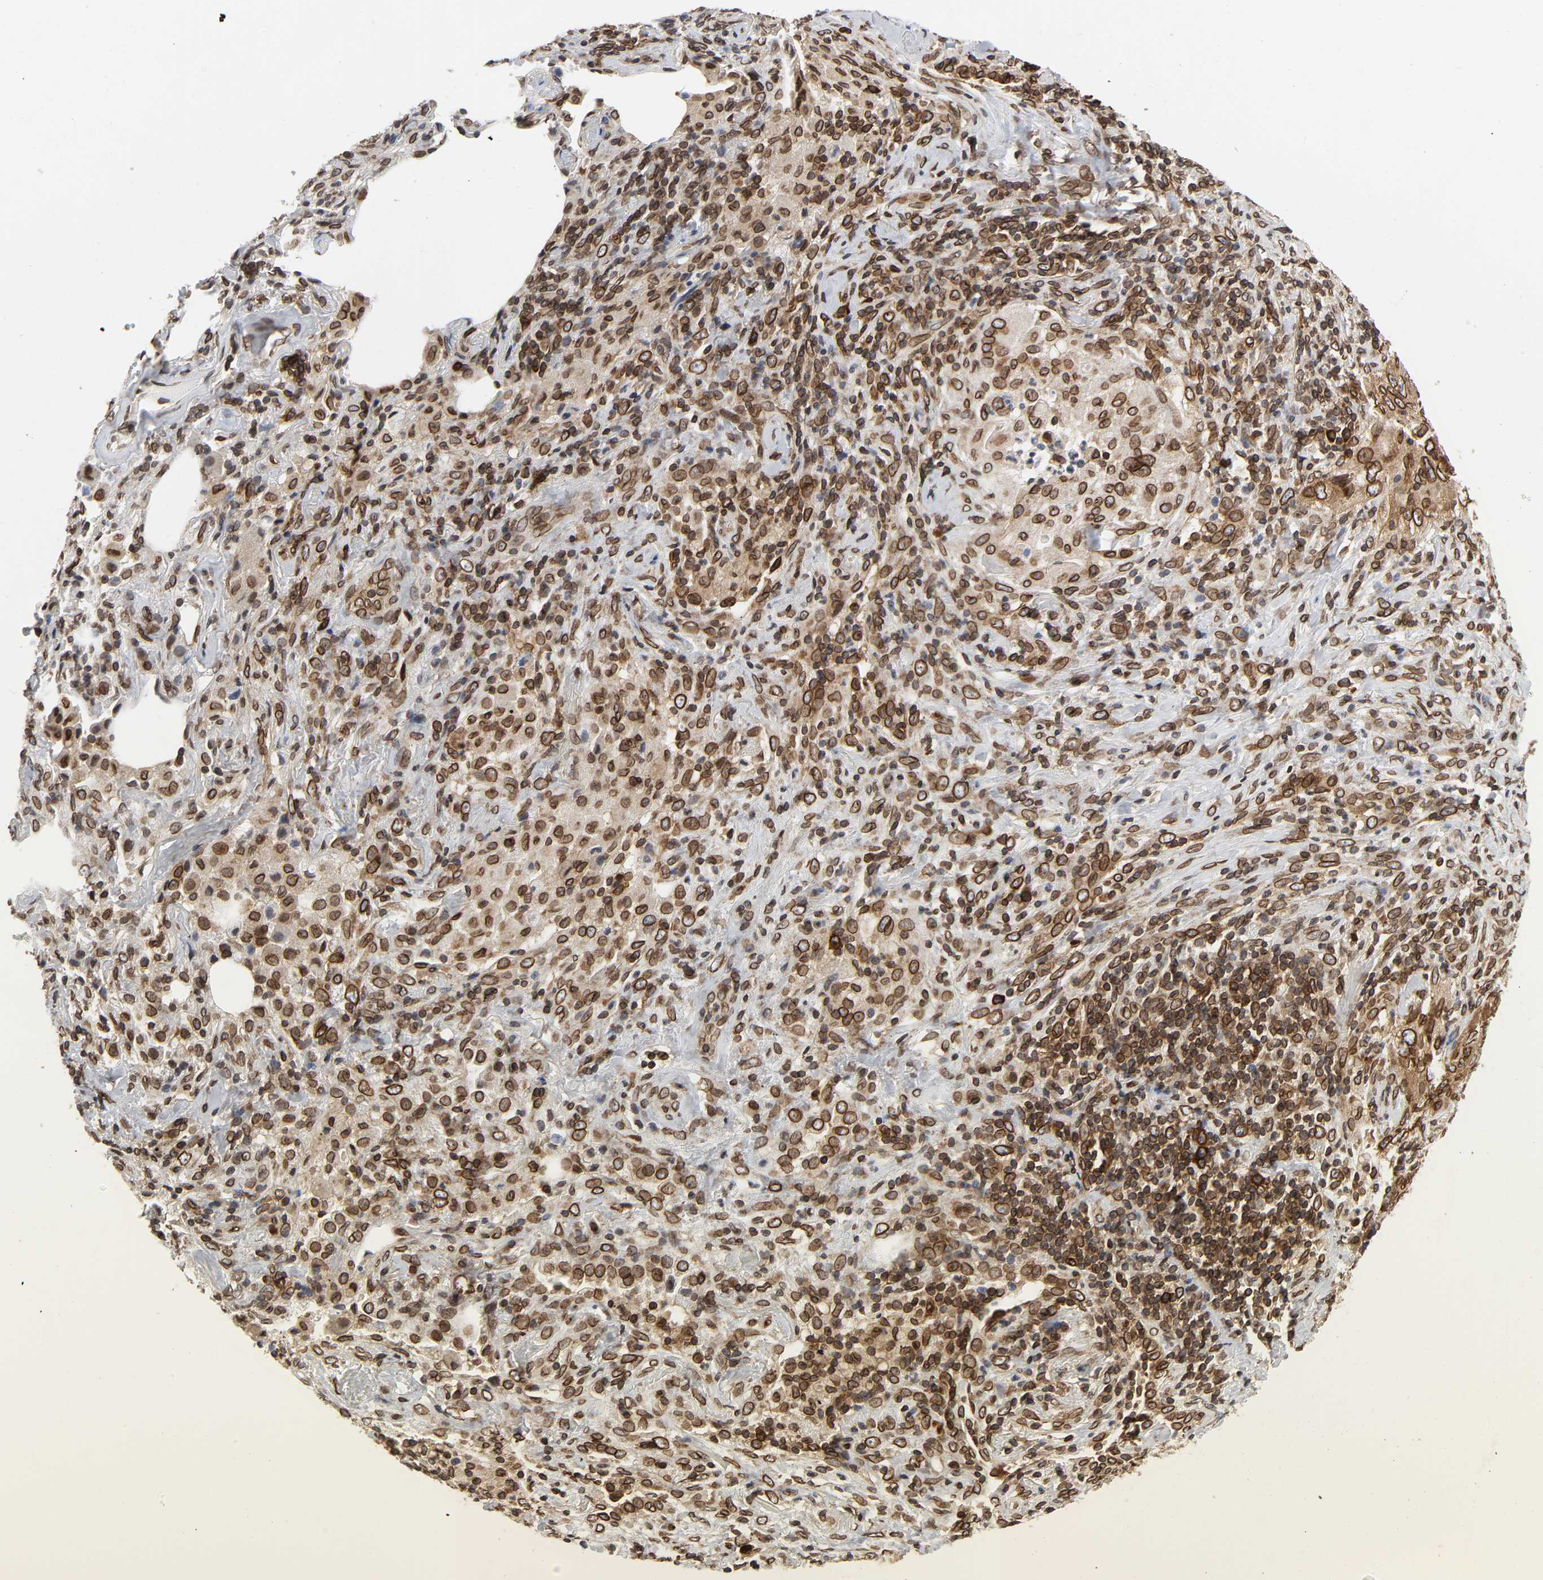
{"staining": {"intensity": "strong", "quantity": ">75%", "location": "cytoplasmic/membranous,nuclear"}, "tissue": "lung cancer", "cell_type": "Tumor cells", "image_type": "cancer", "snomed": [{"axis": "morphology", "description": "Squamous cell carcinoma, NOS"}, {"axis": "topography", "description": "Lung"}], "caption": "Protein expression analysis of human lung cancer (squamous cell carcinoma) reveals strong cytoplasmic/membranous and nuclear staining in about >75% of tumor cells.", "gene": "RANGAP1", "patient": {"sex": "female", "age": 67}}